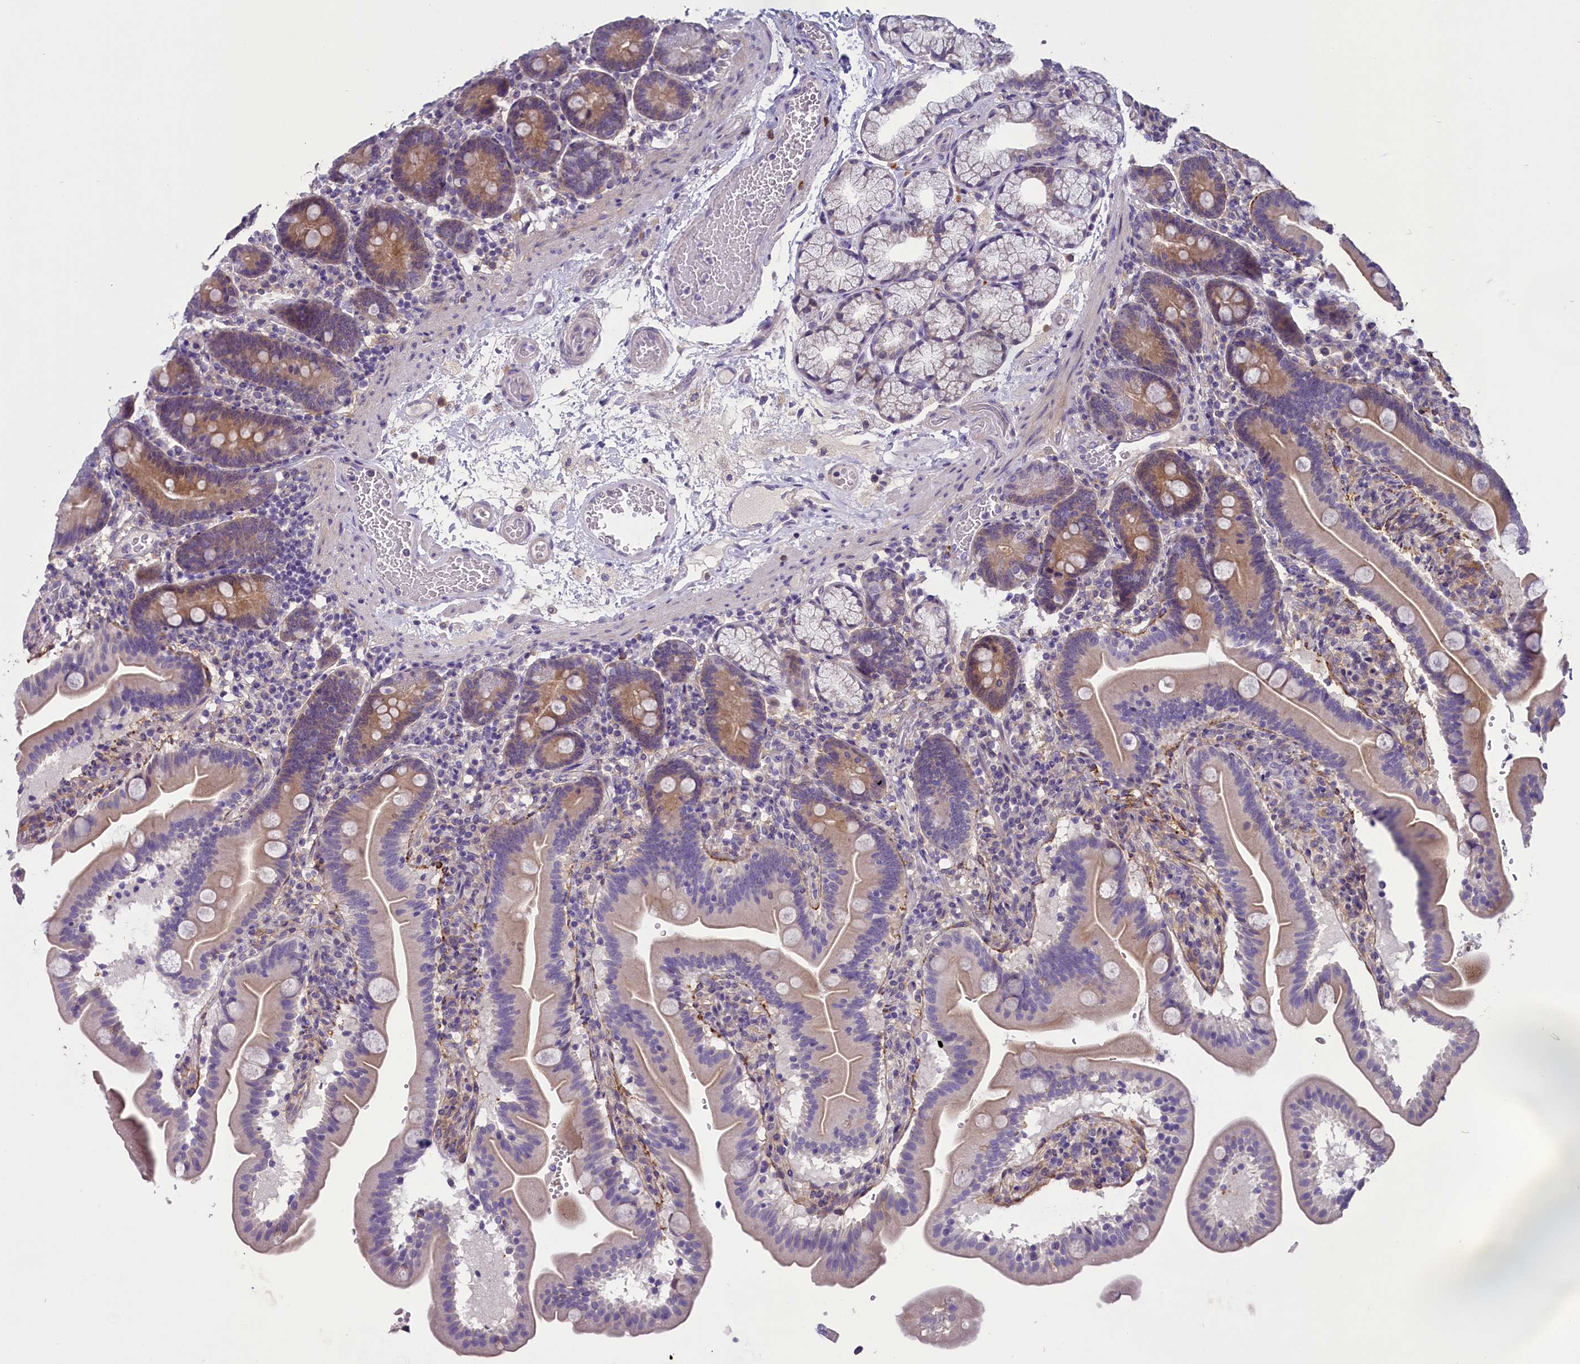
{"staining": {"intensity": "moderate", "quantity": "25%-75%", "location": "cytoplasmic/membranous"}, "tissue": "duodenum", "cell_type": "Glandular cells", "image_type": "normal", "snomed": [{"axis": "morphology", "description": "Normal tissue, NOS"}, {"axis": "topography", "description": "Duodenum"}], "caption": "Moderate cytoplasmic/membranous expression is identified in about 25%-75% of glandular cells in normal duodenum.", "gene": "ENPP6", "patient": {"sex": "male", "age": 54}}